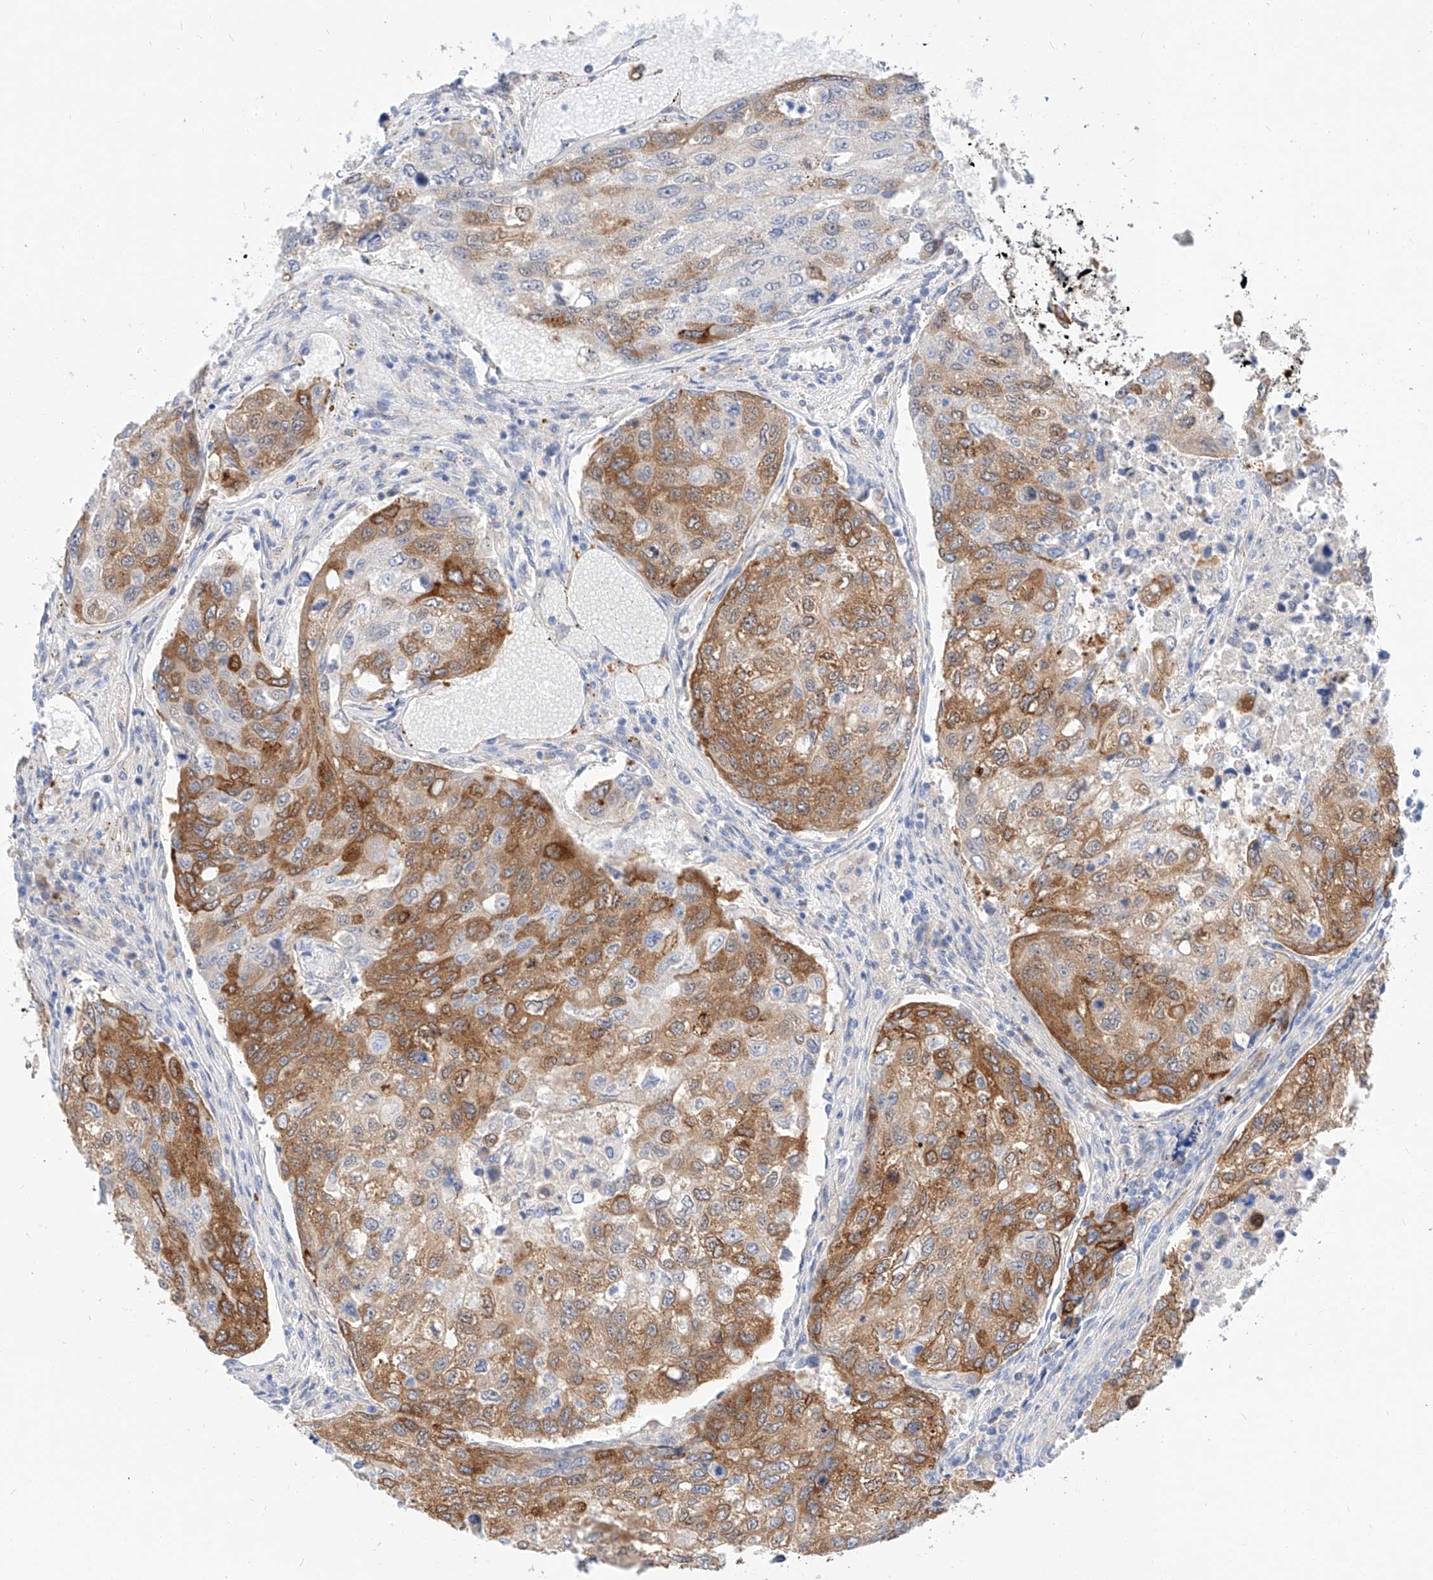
{"staining": {"intensity": "moderate", "quantity": "25%-75%", "location": "cytoplasmic/membranous"}, "tissue": "urothelial cancer", "cell_type": "Tumor cells", "image_type": "cancer", "snomed": [{"axis": "morphology", "description": "Urothelial carcinoma, High grade"}, {"axis": "topography", "description": "Lymph node"}, {"axis": "topography", "description": "Urinary bladder"}], "caption": "Moderate cytoplasmic/membranous protein staining is present in about 25%-75% of tumor cells in urothelial cancer.", "gene": "MAP7", "patient": {"sex": "male", "age": 51}}